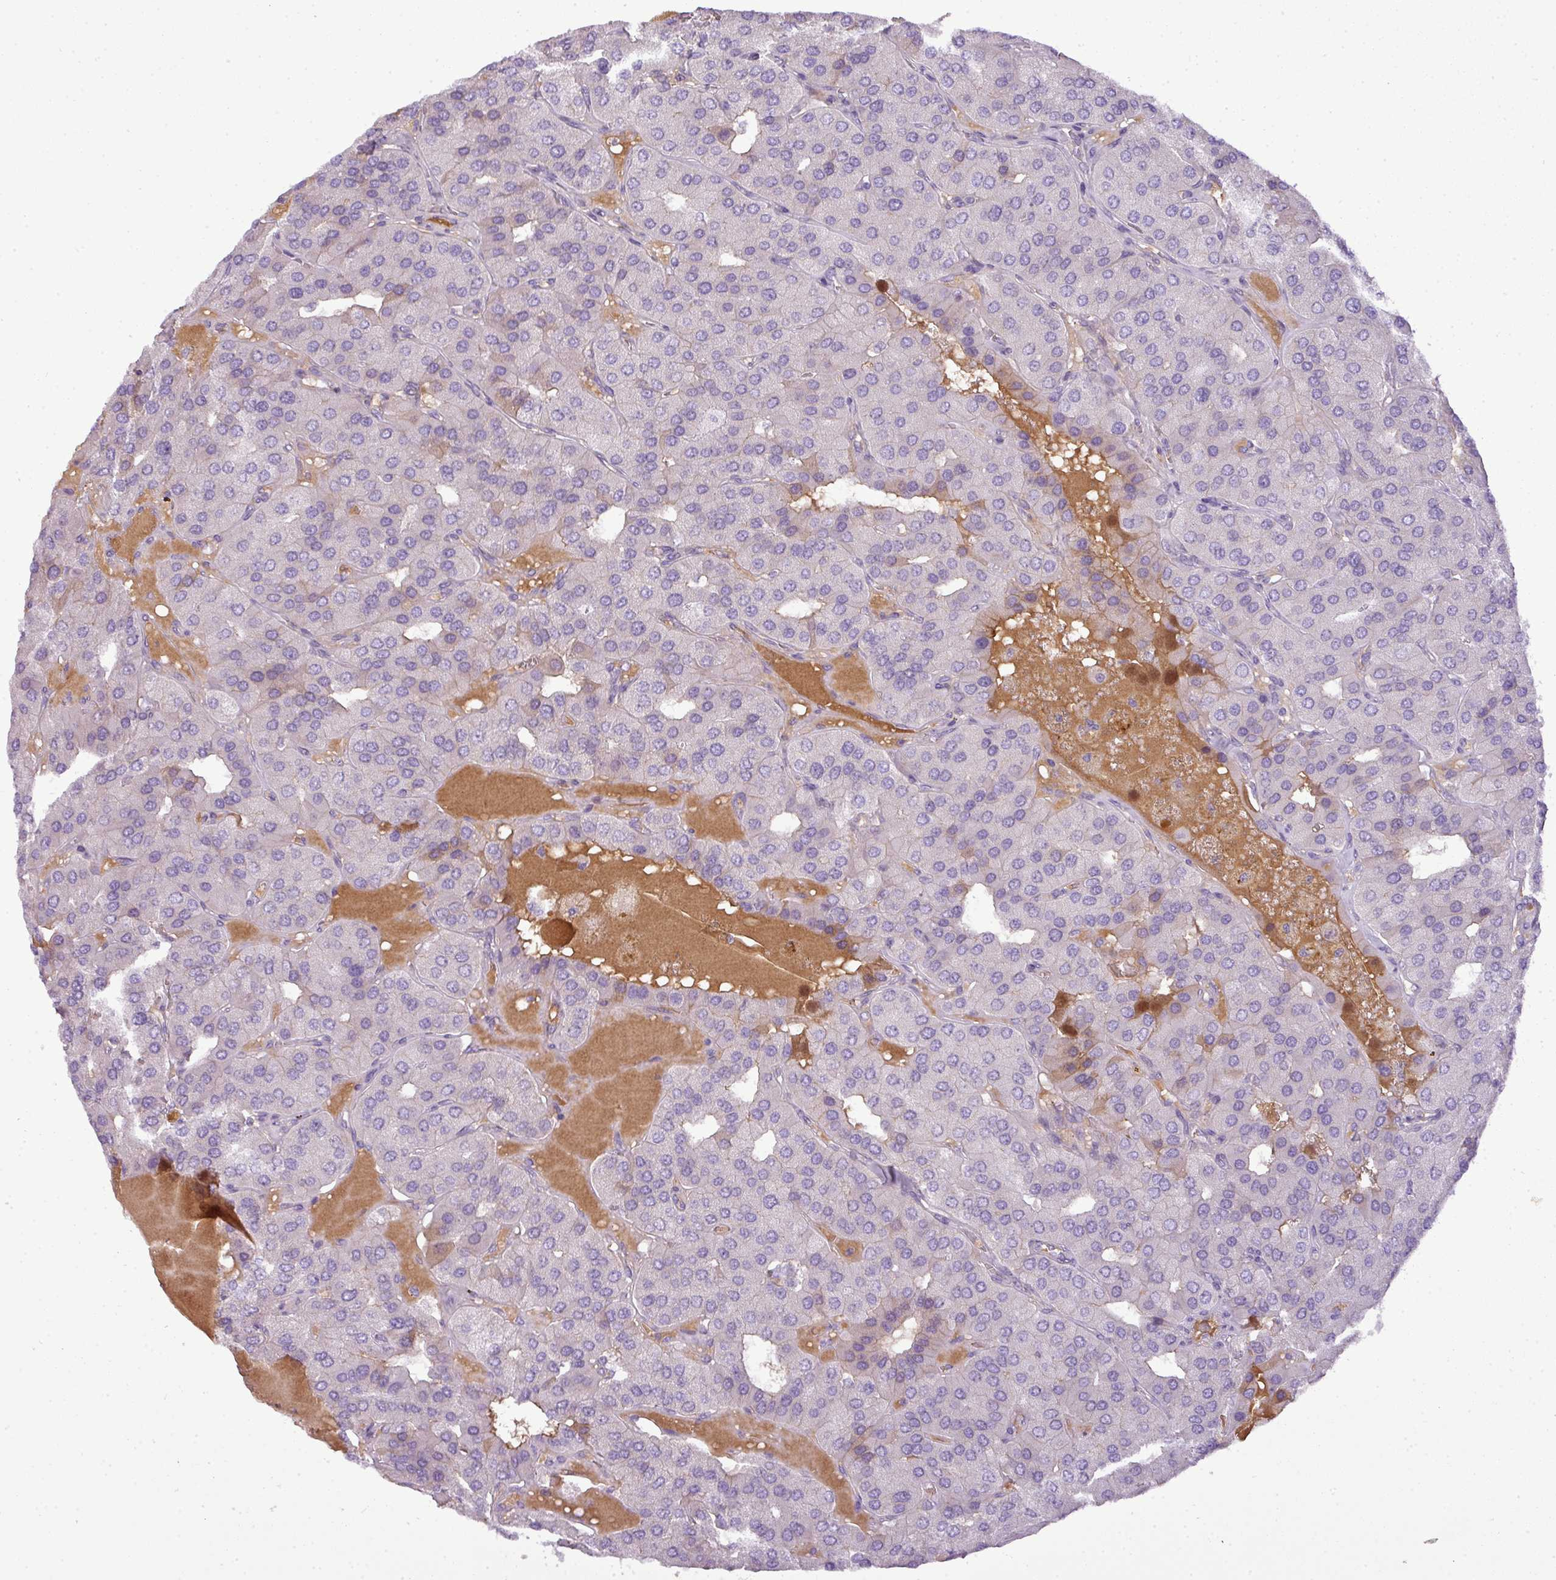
{"staining": {"intensity": "negative", "quantity": "none", "location": "none"}, "tissue": "parathyroid gland", "cell_type": "Glandular cells", "image_type": "normal", "snomed": [{"axis": "morphology", "description": "Normal tissue, NOS"}, {"axis": "morphology", "description": "Adenoma, NOS"}, {"axis": "topography", "description": "Parathyroid gland"}], "caption": "Glandular cells show no significant positivity in benign parathyroid gland. The staining was performed using DAB to visualize the protein expression in brown, while the nuclei were stained in blue with hematoxylin (Magnification: 20x).", "gene": "C4A", "patient": {"sex": "female", "age": 86}}